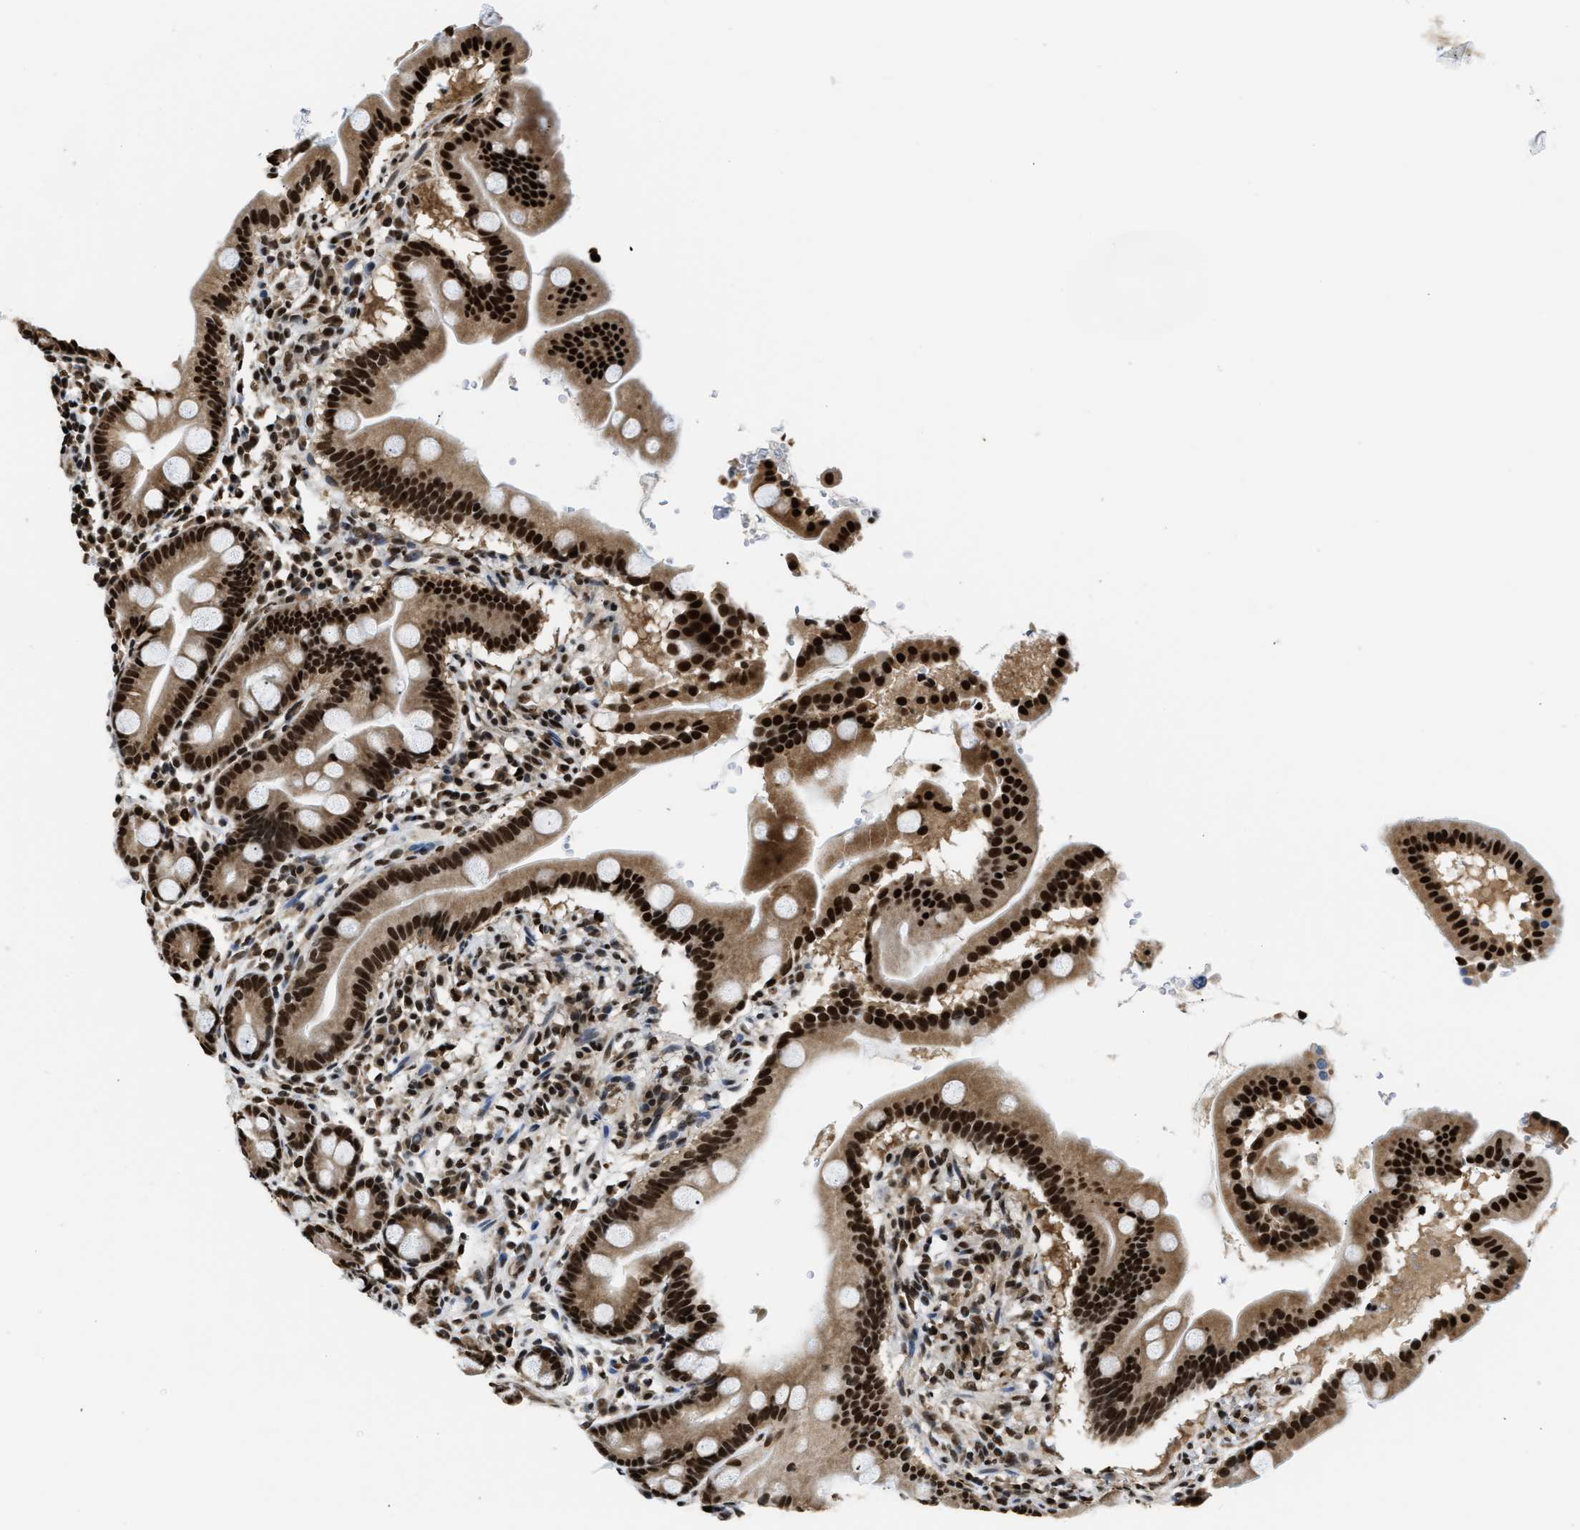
{"staining": {"intensity": "strong", "quantity": ">75%", "location": "cytoplasmic/membranous,nuclear"}, "tissue": "duodenum", "cell_type": "Glandular cells", "image_type": "normal", "snomed": [{"axis": "morphology", "description": "Normal tissue, NOS"}, {"axis": "topography", "description": "Duodenum"}], "caption": "Immunohistochemical staining of benign human duodenum reveals high levels of strong cytoplasmic/membranous,nuclear expression in about >75% of glandular cells.", "gene": "CCNDBP1", "patient": {"sex": "male", "age": 50}}